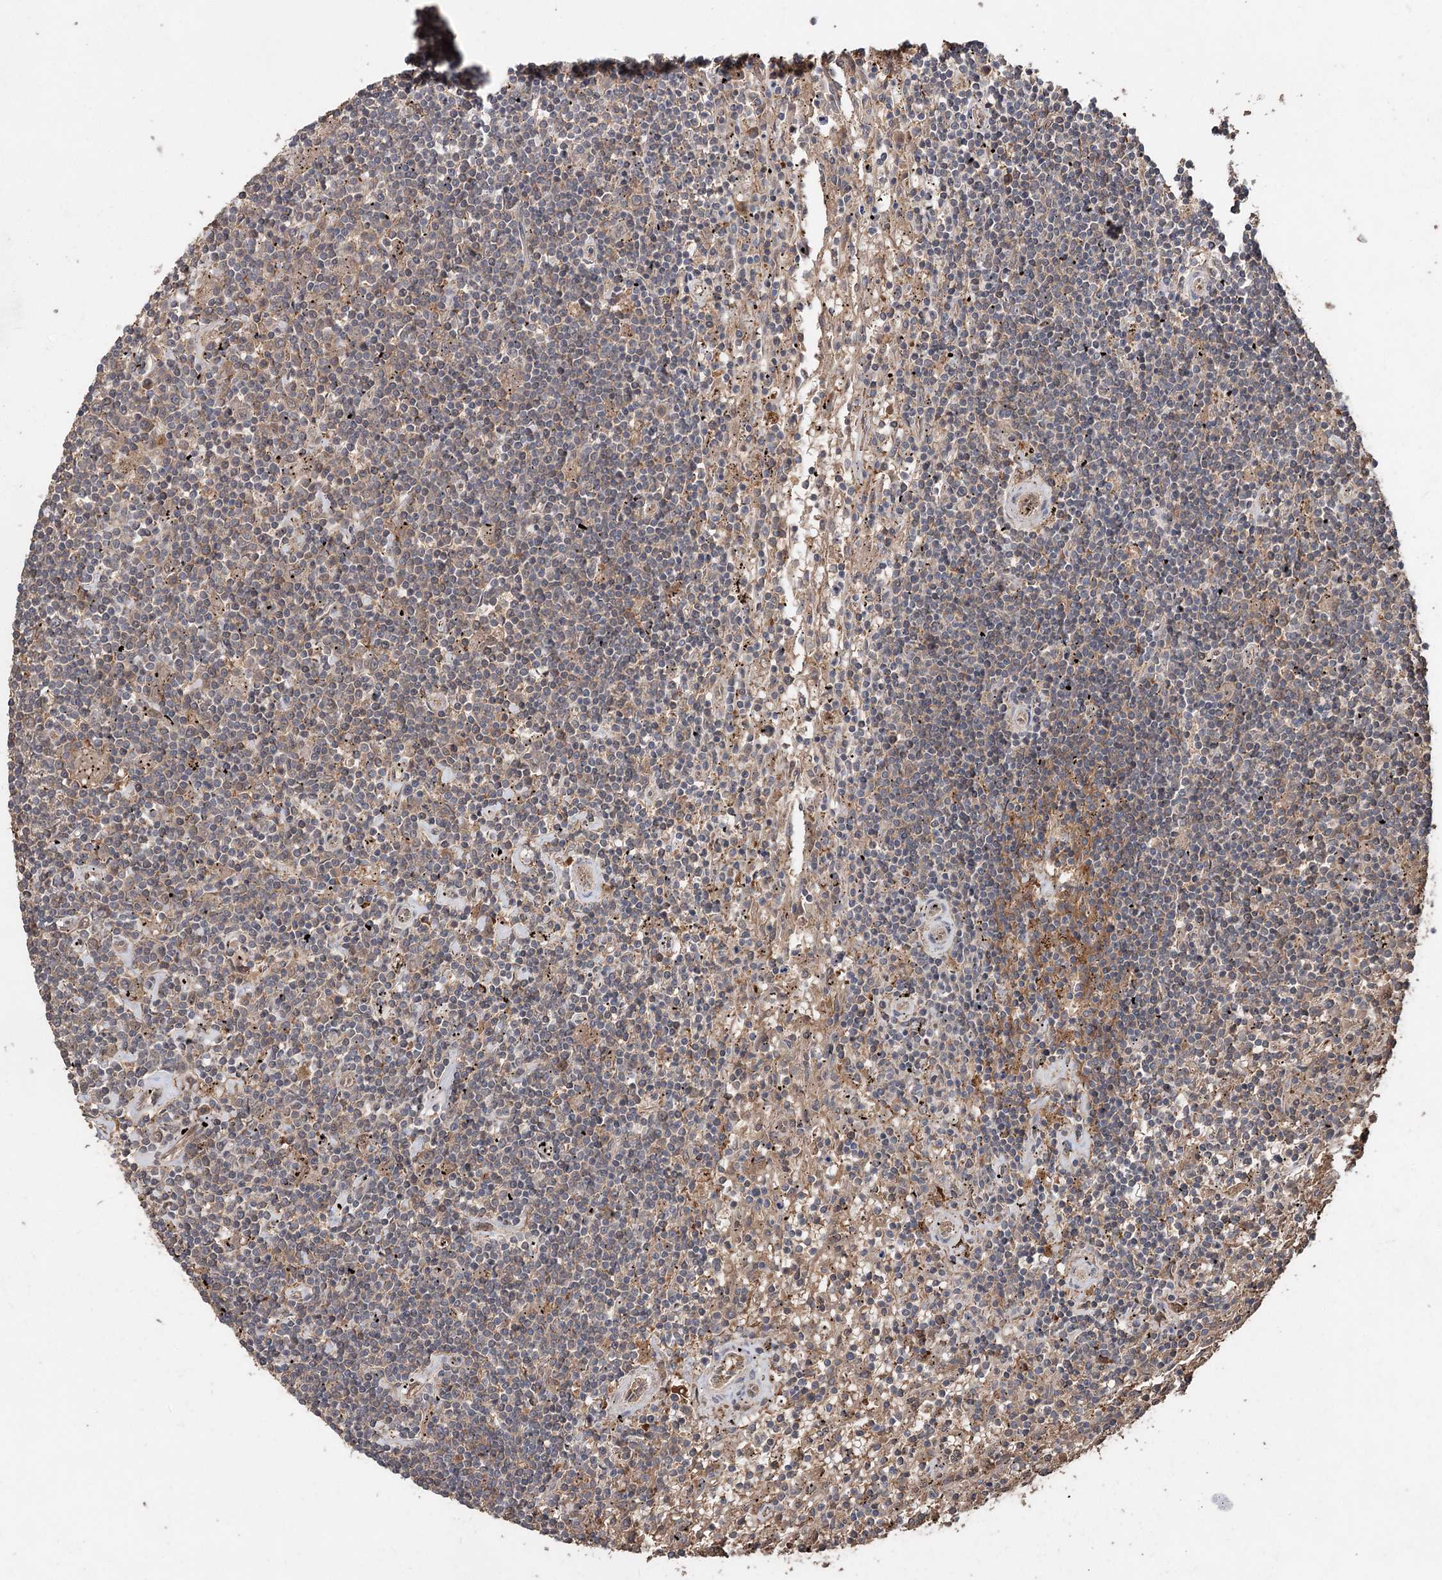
{"staining": {"intensity": "negative", "quantity": "none", "location": "none"}, "tissue": "lymphoma", "cell_type": "Tumor cells", "image_type": "cancer", "snomed": [{"axis": "morphology", "description": "Malignant lymphoma, non-Hodgkin's type, Low grade"}, {"axis": "topography", "description": "Spleen"}], "caption": "The micrograph displays no significant staining in tumor cells of lymphoma. (DAB (3,3'-diaminobenzidine) IHC, high magnification).", "gene": "FBXO7", "patient": {"sex": "male", "age": 76}}